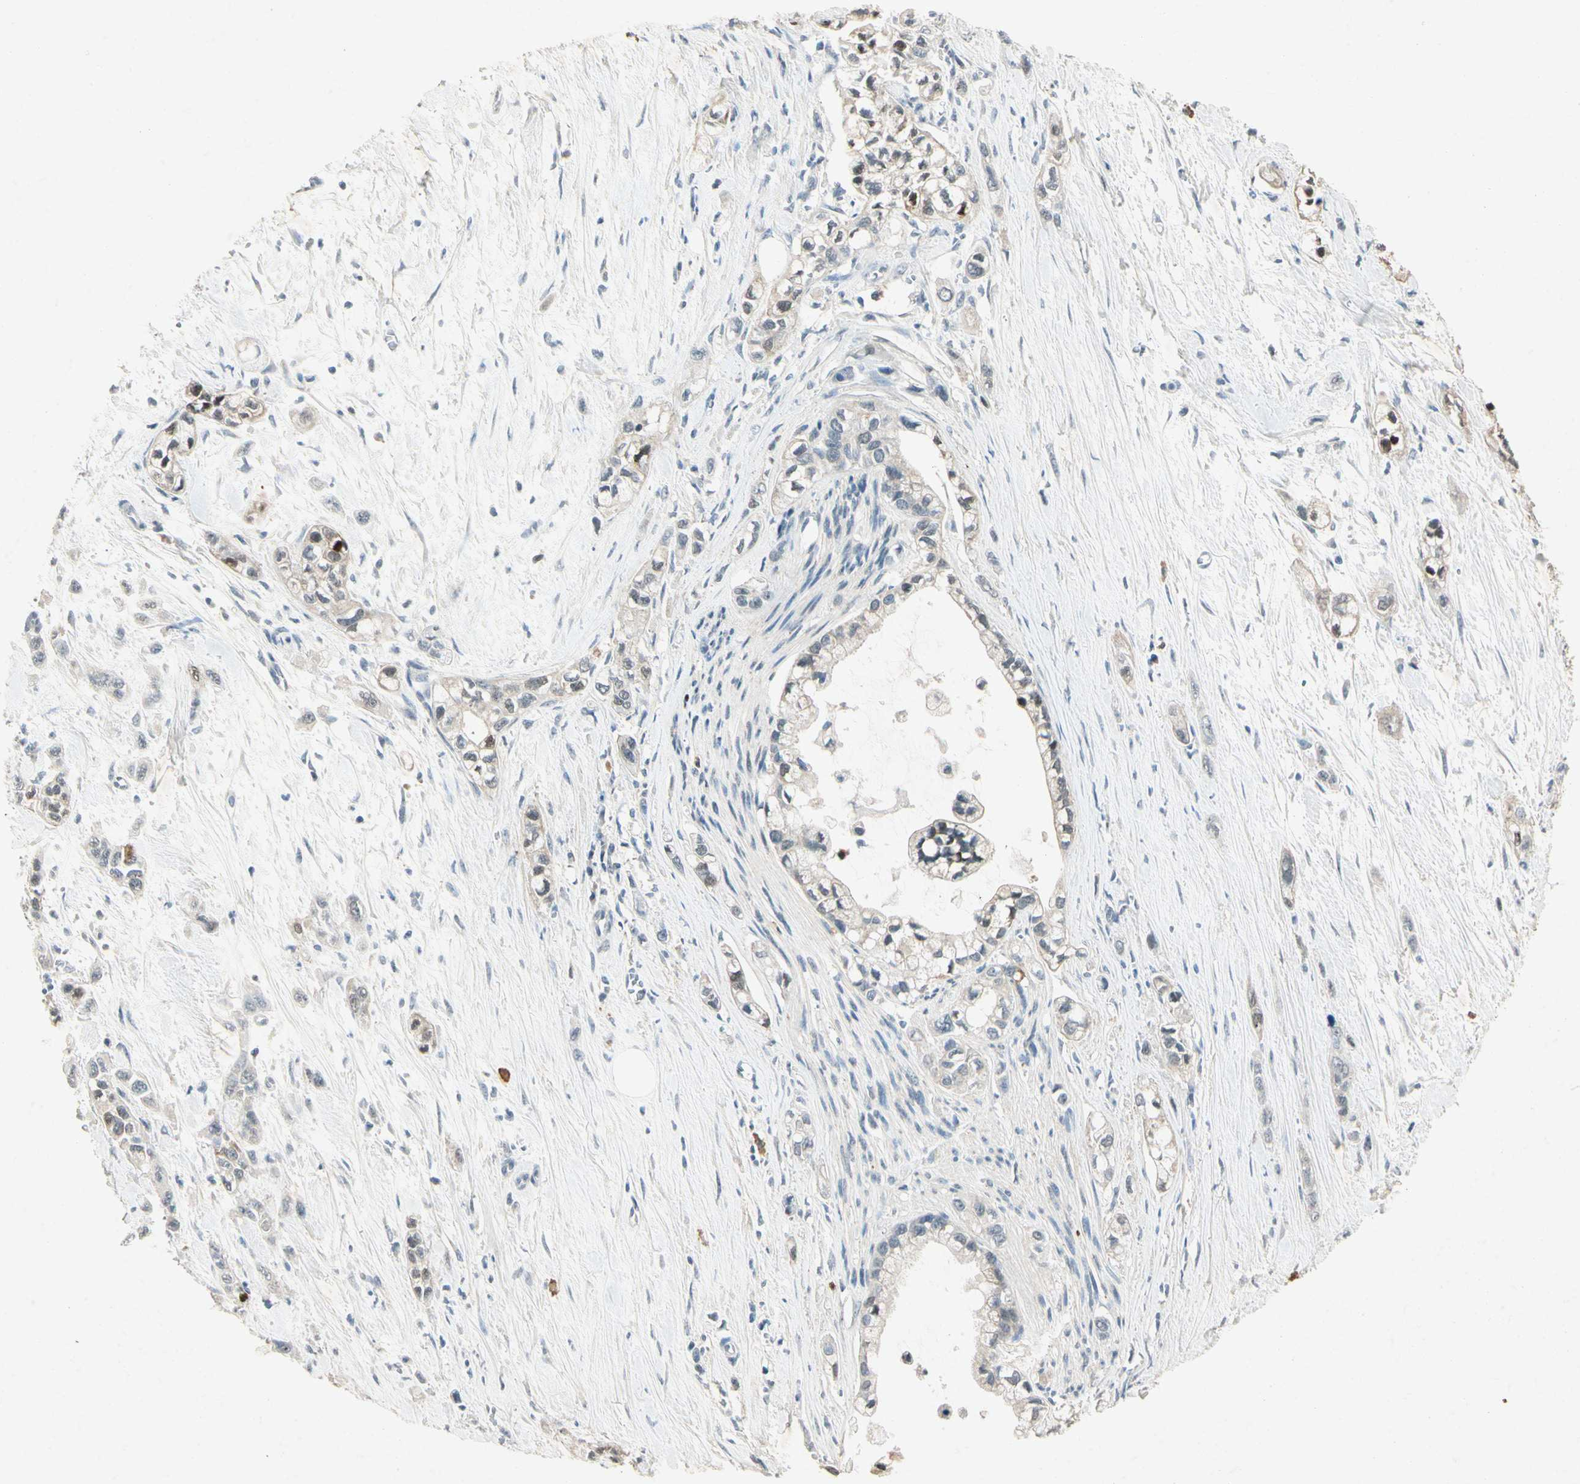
{"staining": {"intensity": "strong", "quantity": "25%-75%", "location": "nuclear"}, "tissue": "pancreatic cancer", "cell_type": "Tumor cells", "image_type": "cancer", "snomed": [{"axis": "morphology", "description": "Adenocarcinoma, NOS"}, {"axis": "topography", "description": "Pancreas"}], "caption": "Pancreatic cancer stained with a brown dye demonstrates strong nuclear positive expression in about 25%-75% of tumor cells.", "gene": "HSPA1B", "patient": {"sex": "male", "age": 74}}